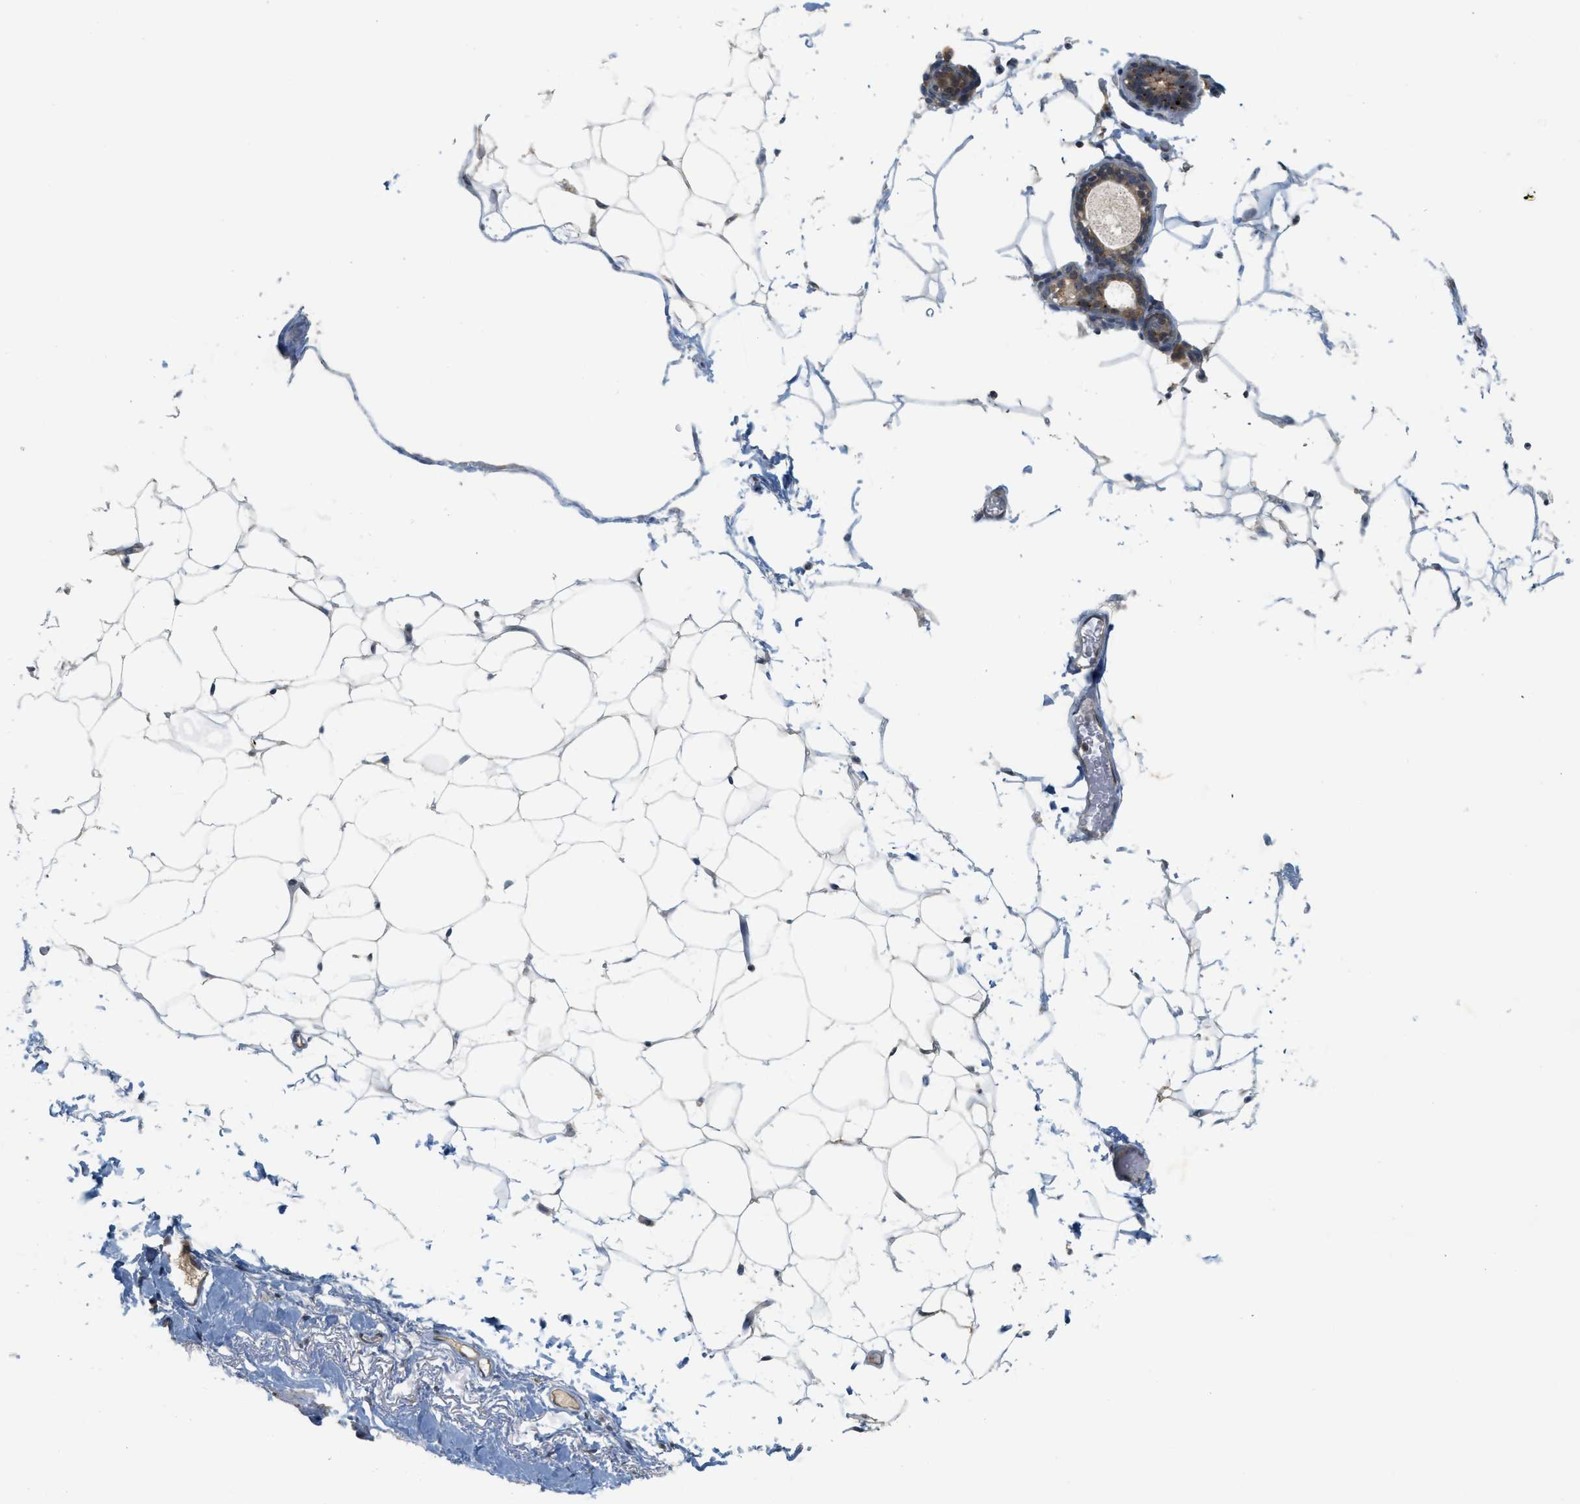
{"staining": {"intensity": "negative", "quantity": "none", "location": "none"}, "tissue": "adipose tissue", "cell_type": "Adipocytes", "image_type": "normal", "snomed": [{"axis": "morphology", "description": "Normal tissue, NOS"}, {"axis": "topography", "description": "Breast"}, {"axis": "topography", "description": "Soft tissue"}], "caption": "DAB immunohistochemical staining of benign adipose tissue shows no significant positivity in adipocytes. (DAB (3,3'-diaminobenzidine) immunohistochemistry visualized using brightfield microscopy, high magnification).", "gene": "PRKD1", "patient": {"sex": "female", "age": 75}}